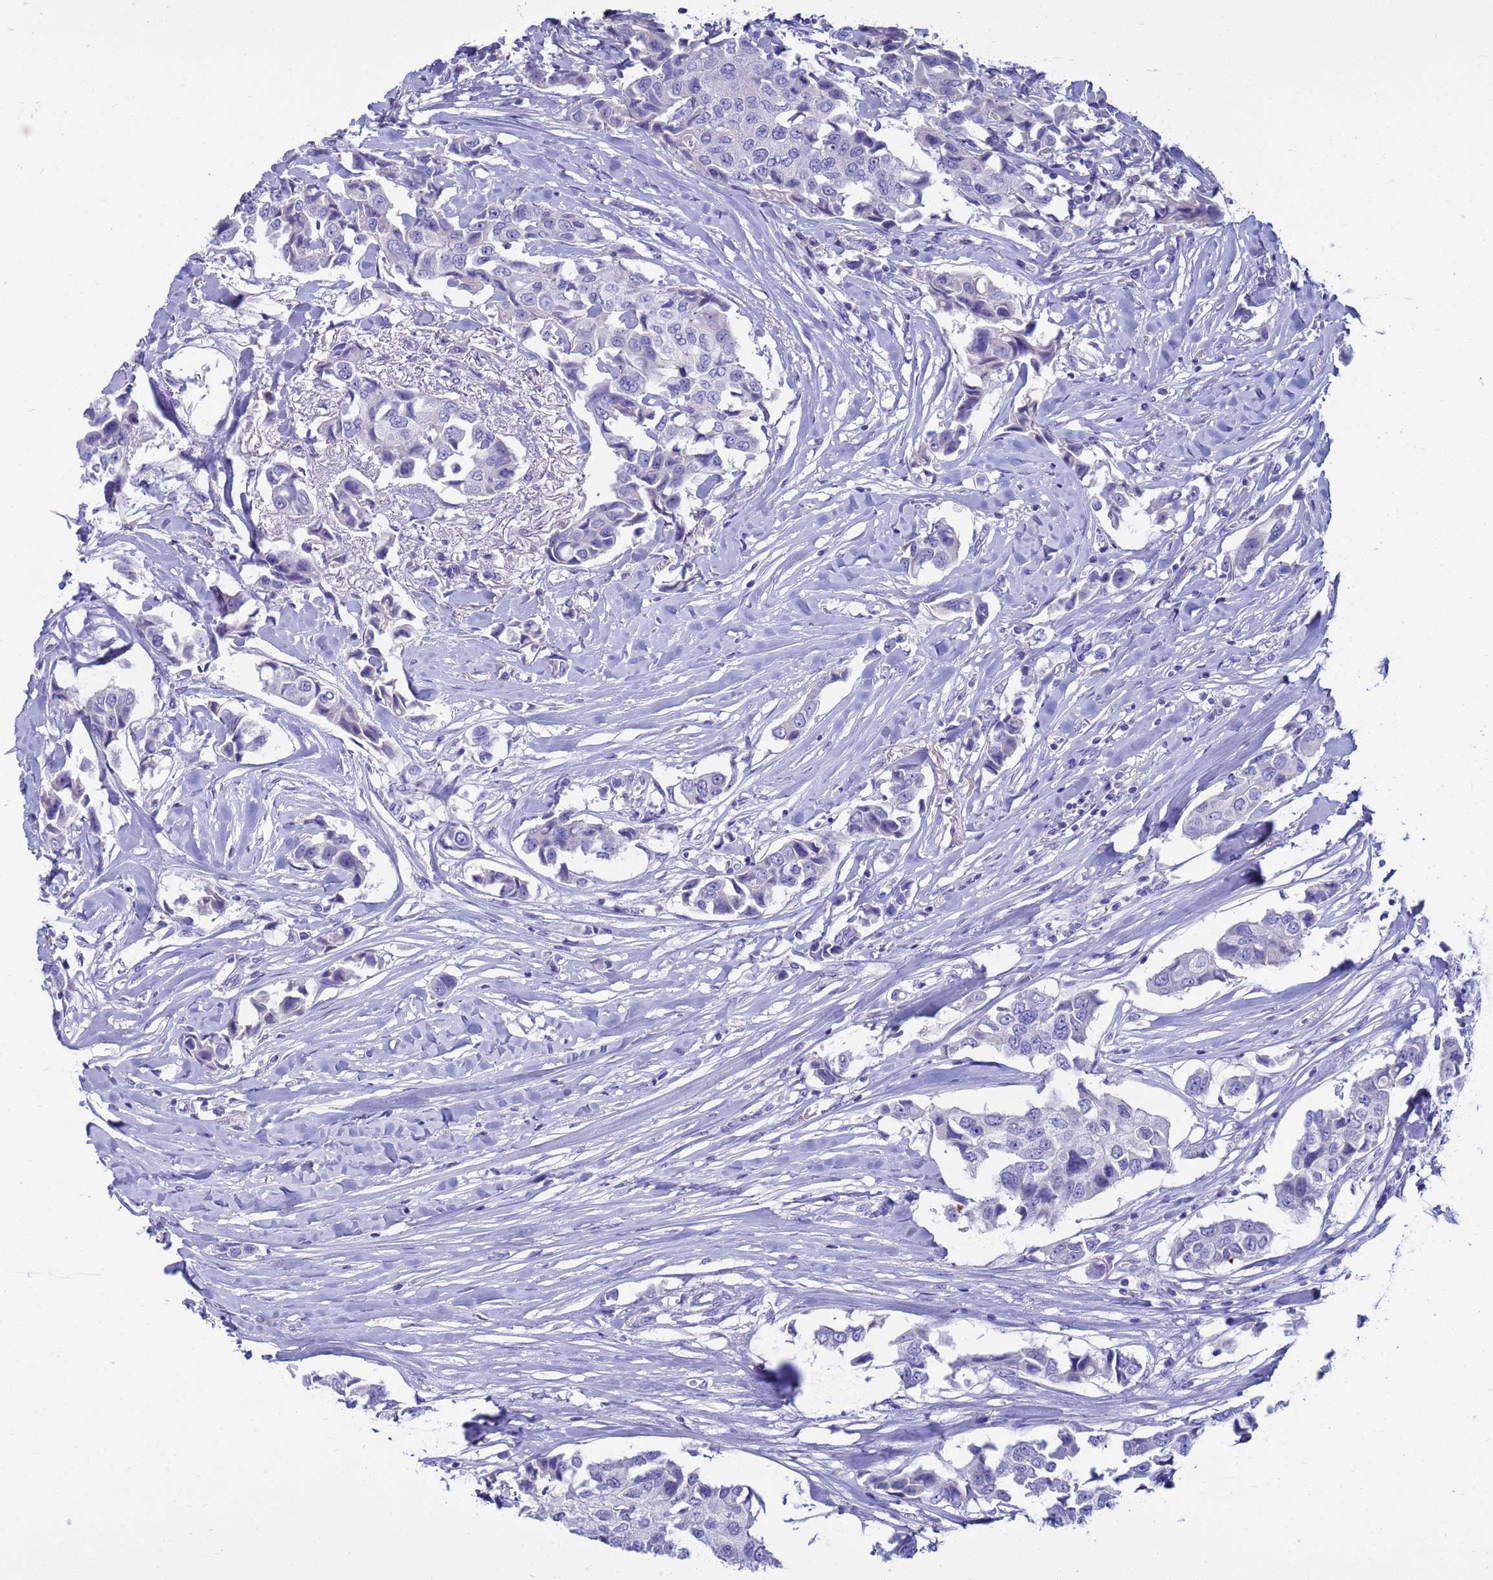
{"staining": {"intensity": "negative", "quantity": "none", "location": "none"}, "tissue": "breast cancer", "cell_type": "Tumor cells", "image_type": "cancer", "snomed": [{"axis": "morphology", "description": "Duct carcinoma"}, {"axis": "topography", "description": "Breast"}], "caption": "Breast intraductal carcinoma stained for a protein using IHC displays no expression tumor cells.", "gene": "SYCN", "patient": {"sex": "female", "age": 80}}